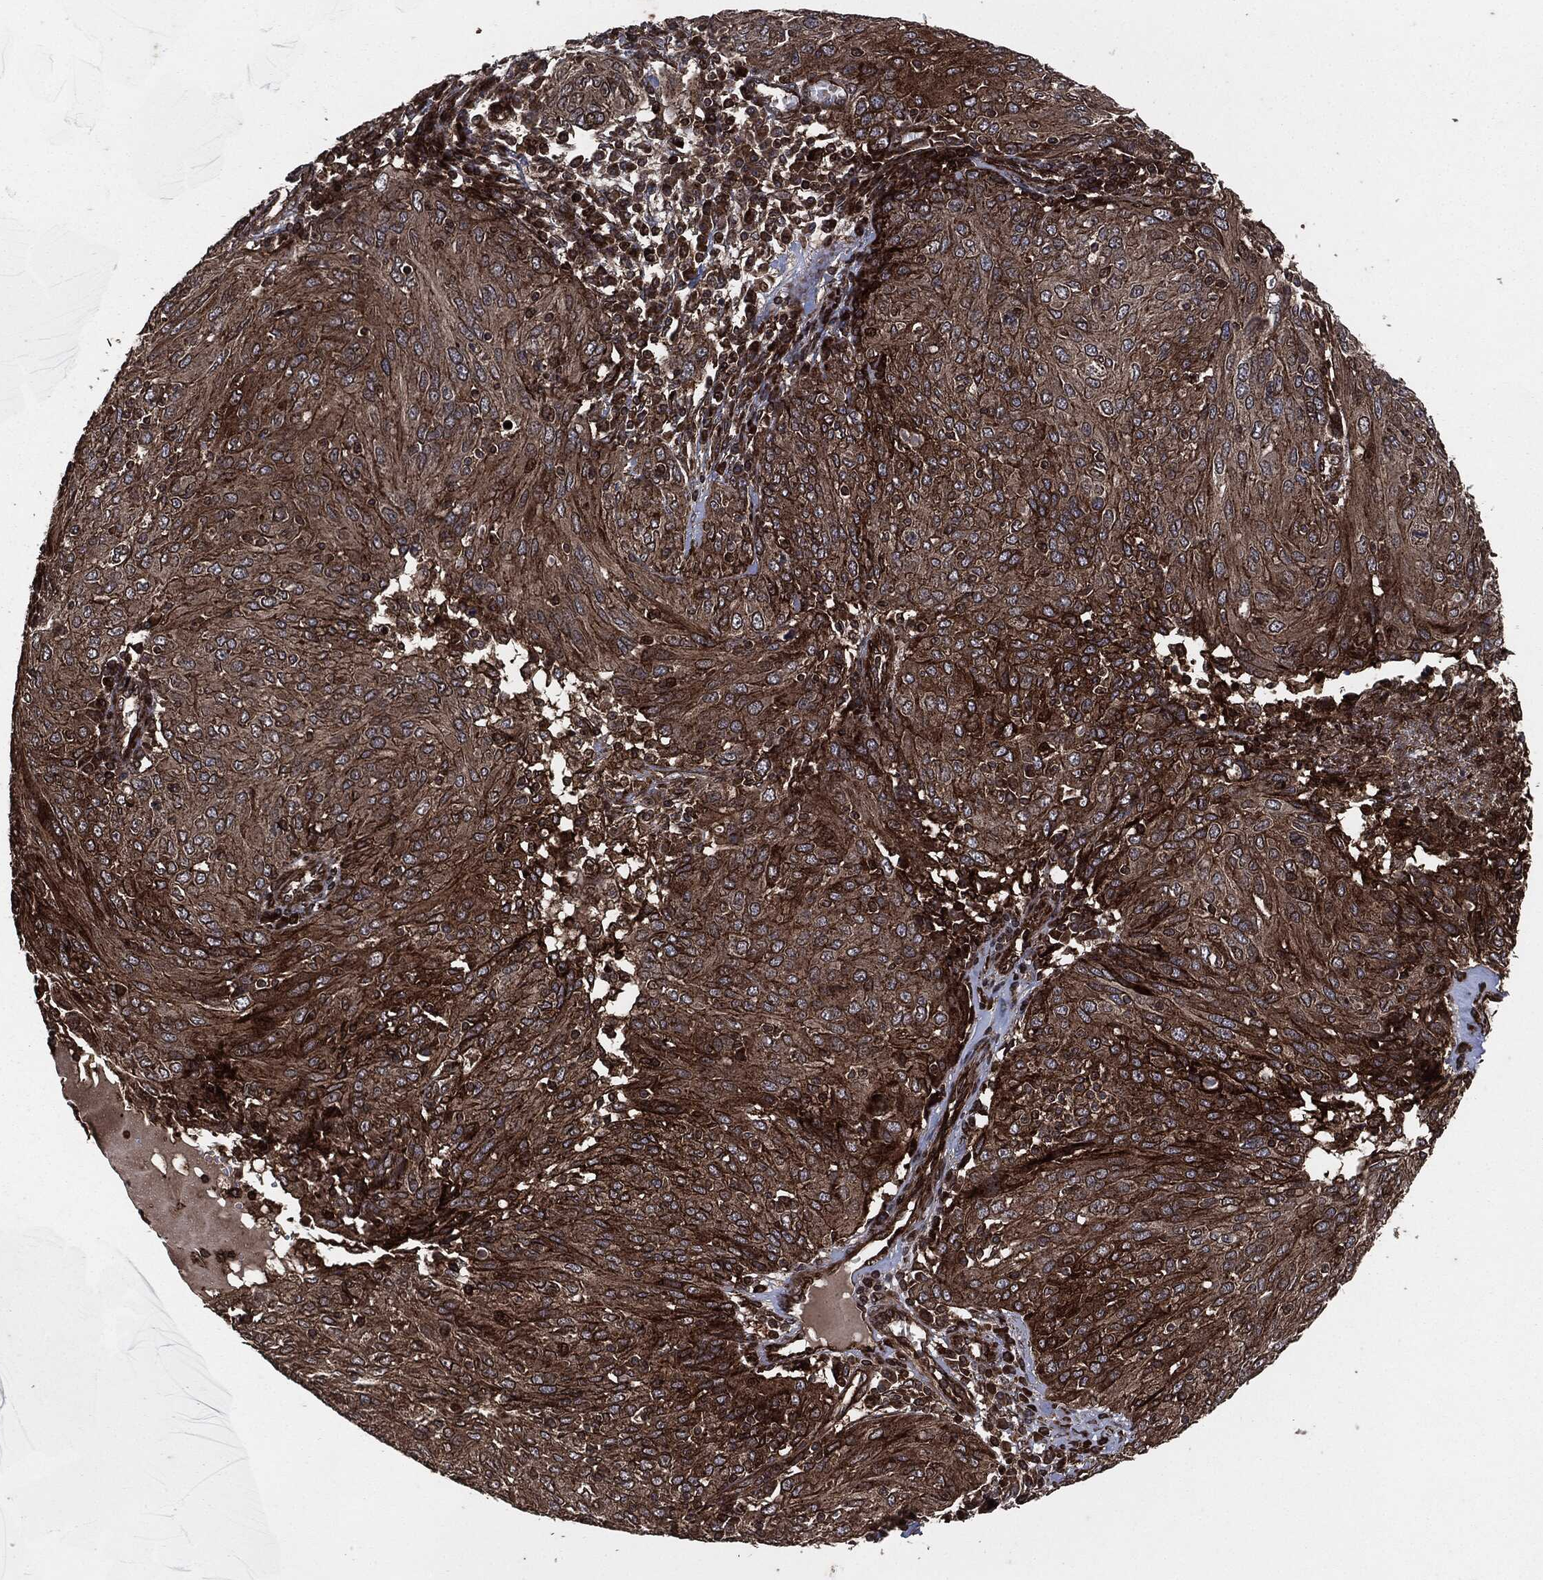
{"staining": {"intensity": "strong", "quantity": "25%-75%", "location": "cytoplasmic/membranous"}, "tissue": "ovarian cancer", "cell_type": "Tumor cells", "image_type": "cancer", "snomed": [{"axis": "morphology", "description": "Carcinoma, endometroid"}, {"axis": "topography", "description": "Ovary"}], "caption": "IHC histopathology image of neoplastic tissue: human ovarian cancer stained using immunohistochemistry exhibits high levels of strong protein expression localized specifically in the cytoplasmic/membranous of tumor cells, appearing as a cytoplasmic/membranous brown color.", "gene": "IFIT1", "patient": {"sex": "female", "age": 50}}